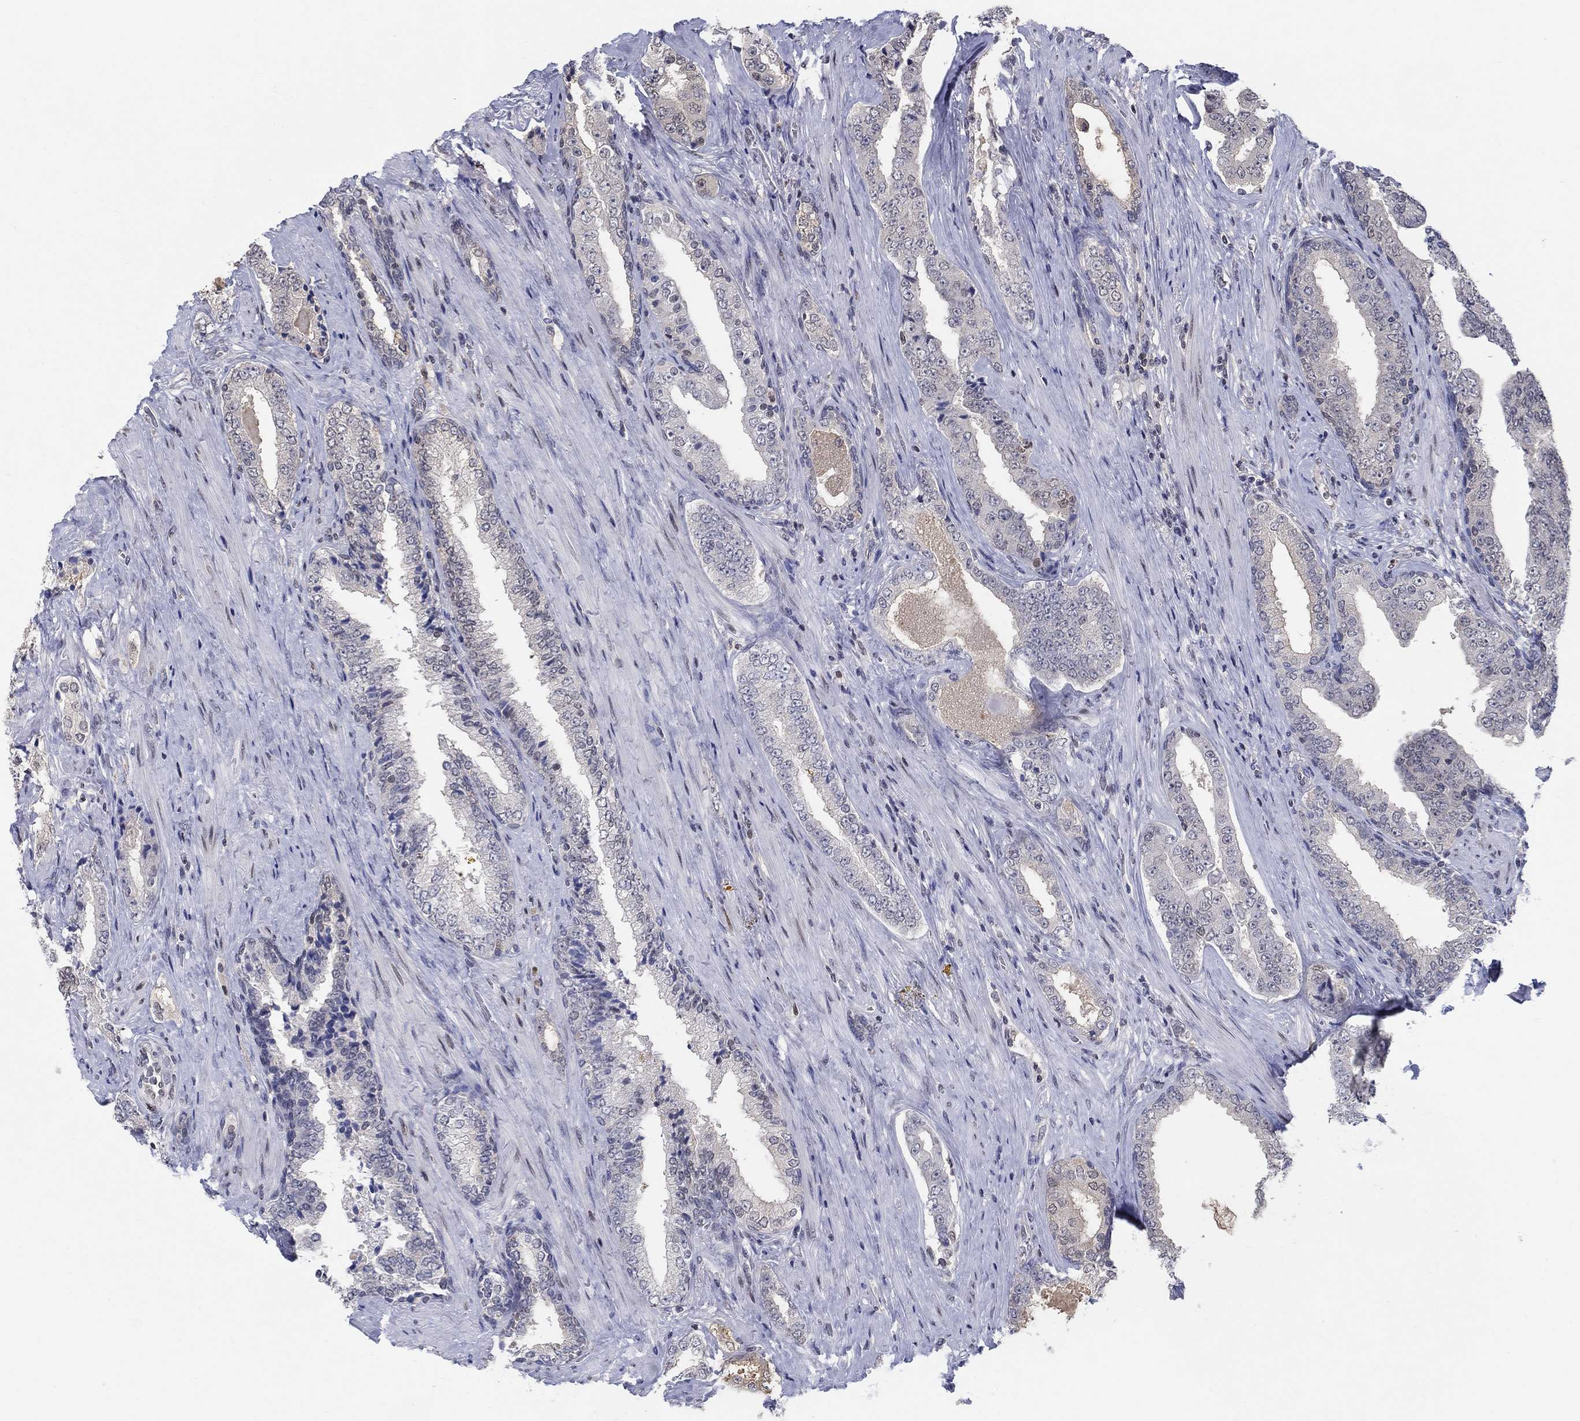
{"staining": {"intensity": "negative", "quantity": "none", "location": "none"}, "tissue": "prostate cancer", "cell_type": "Tumor cells", "image_type": "cancer", "snomed": [{"axis": "morphology", "description": "Adenocarcinoma, Low grade"}, {"axis": "topography", "description": "Prostate and seminal vesicle, NOS"}], "caption": "Tumor cells show no significant protein staining in prostate low-grade adenocarcinoma.", "gene": "CENPE", "patient": {"sex": "male", "age": 61}}